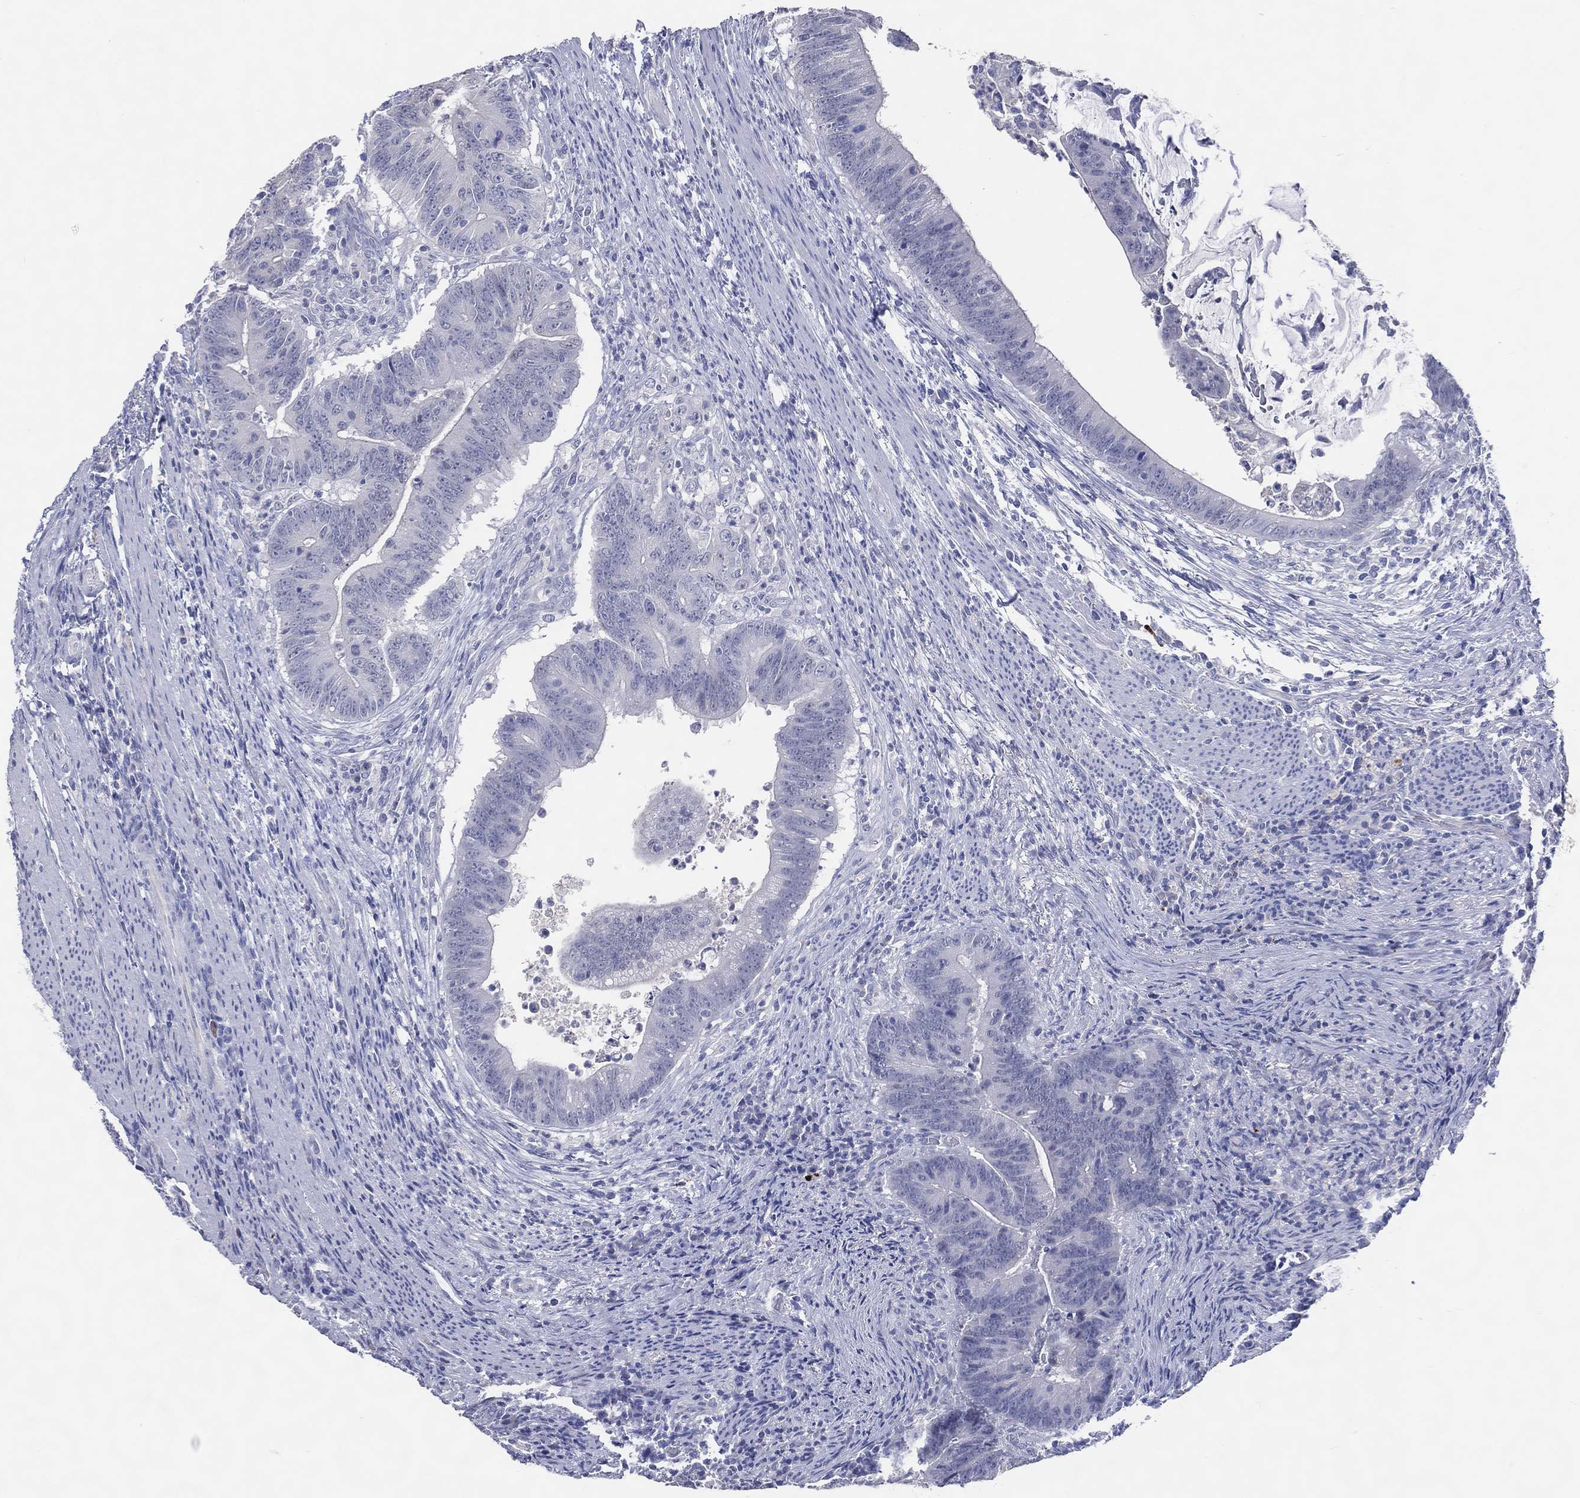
{"staining": {"intensity": "negative", "quantity": "none", "location": "none"}, "tissue": "colorectal cancer", "cell_type": "Tumor cells", "image_type": "cancer", "snomed": [{"axis": "morphology", "description": "Adenocarcinoma, NOS"}, {"axis": "topography", "description": "Colon"}], "caption": "Tumor cells are negative for protein expression in human colorectal adenocarcinoma.", "gene": "DNAH6", "patient": {"sex": "female", "age": 87}}